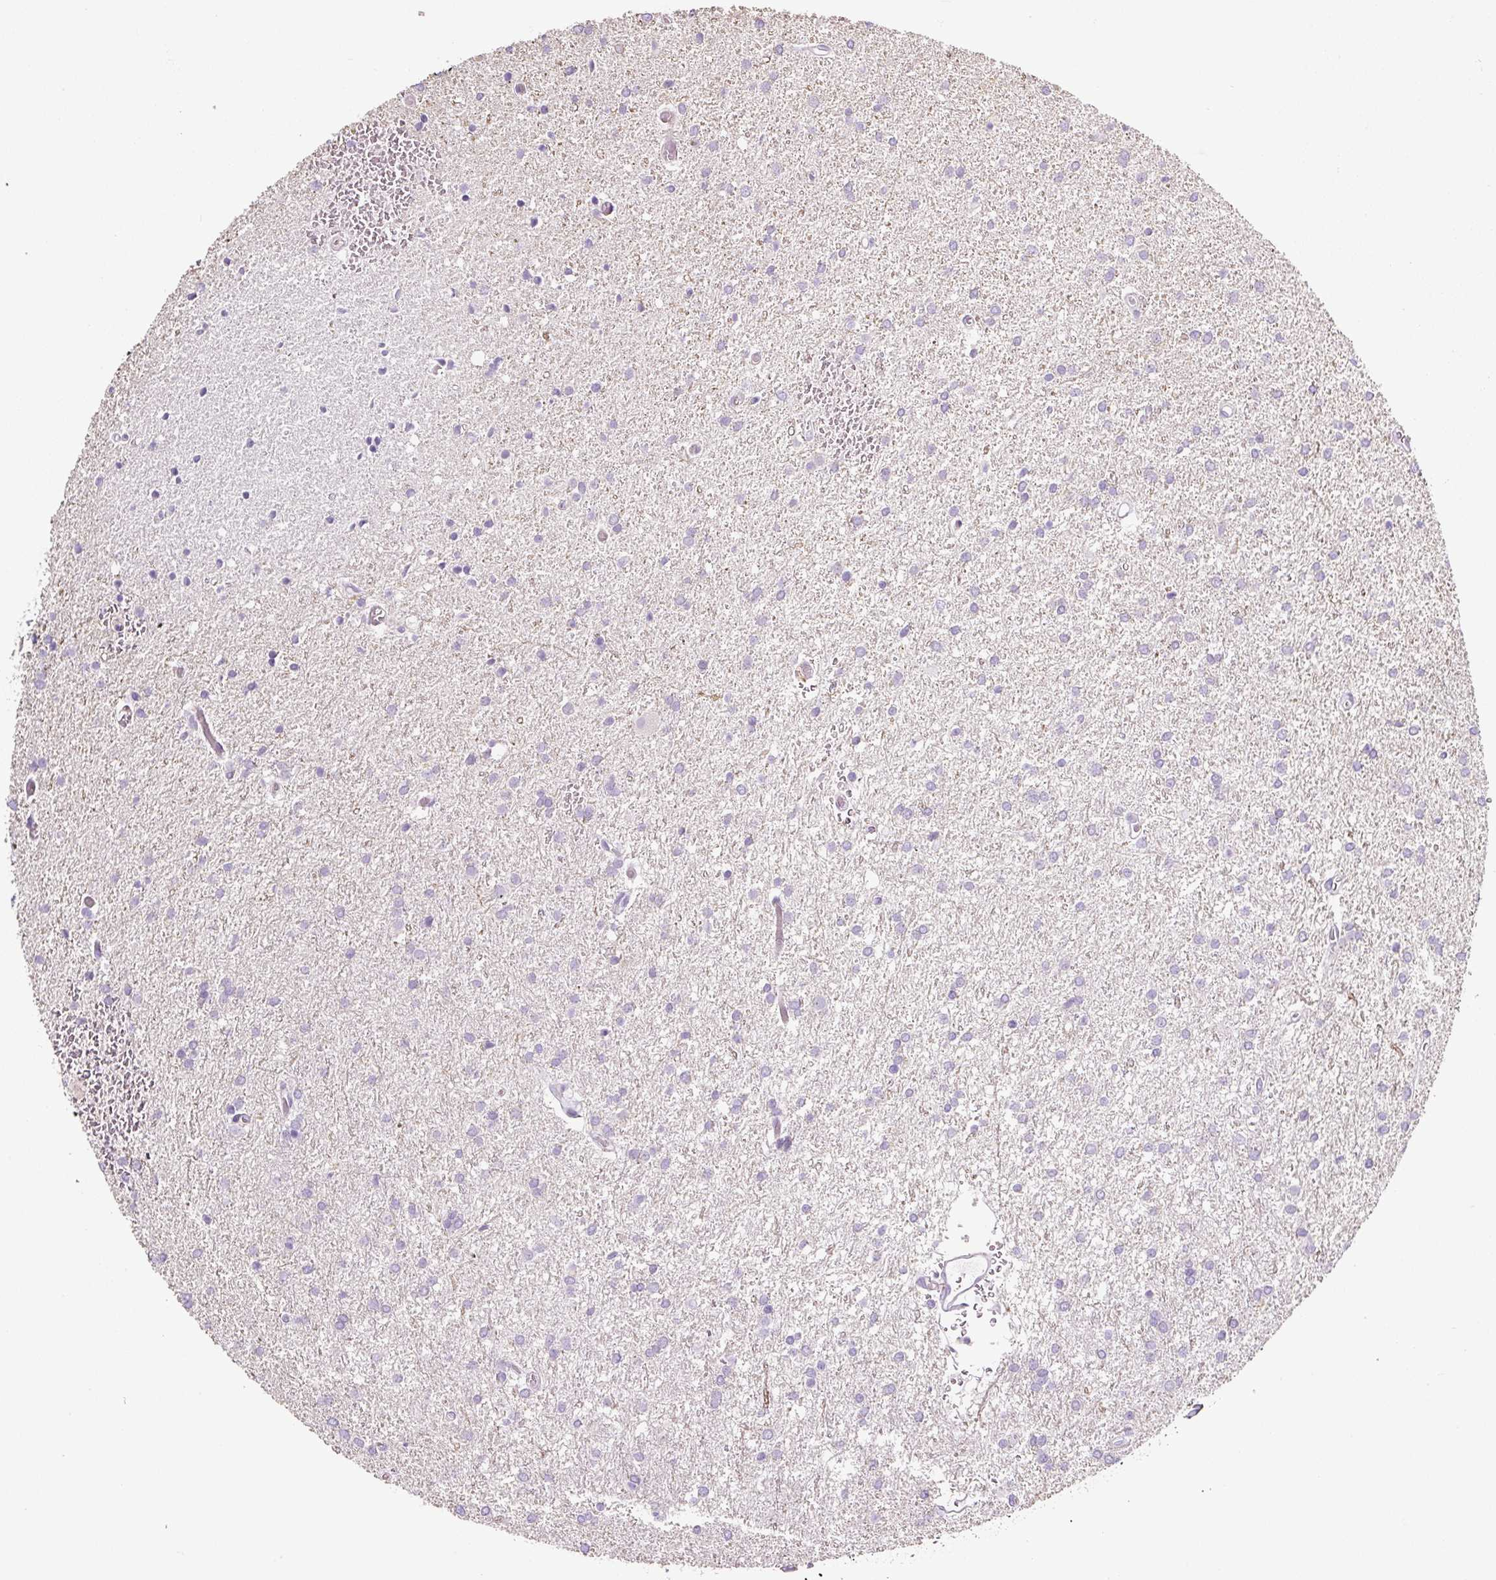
{"staining": {"intensity": "negative", "quantity": "none", "location": "none"}, "tissue": "glioma", "cell_type": "Tumor cells", "image_type": "cancer", "snomed": [{"axis": "morphology", "description": "Glioma, malignant, High grade"}, {"axis": "topography", "description": "Brain"}], "caption": "Immunohistochemistry micrograph of human glioma stained for a protein (brown), which shows no expression in tumor cells.", "gene": "HPS4", "patient": {"sex": "female", "age": 50}}